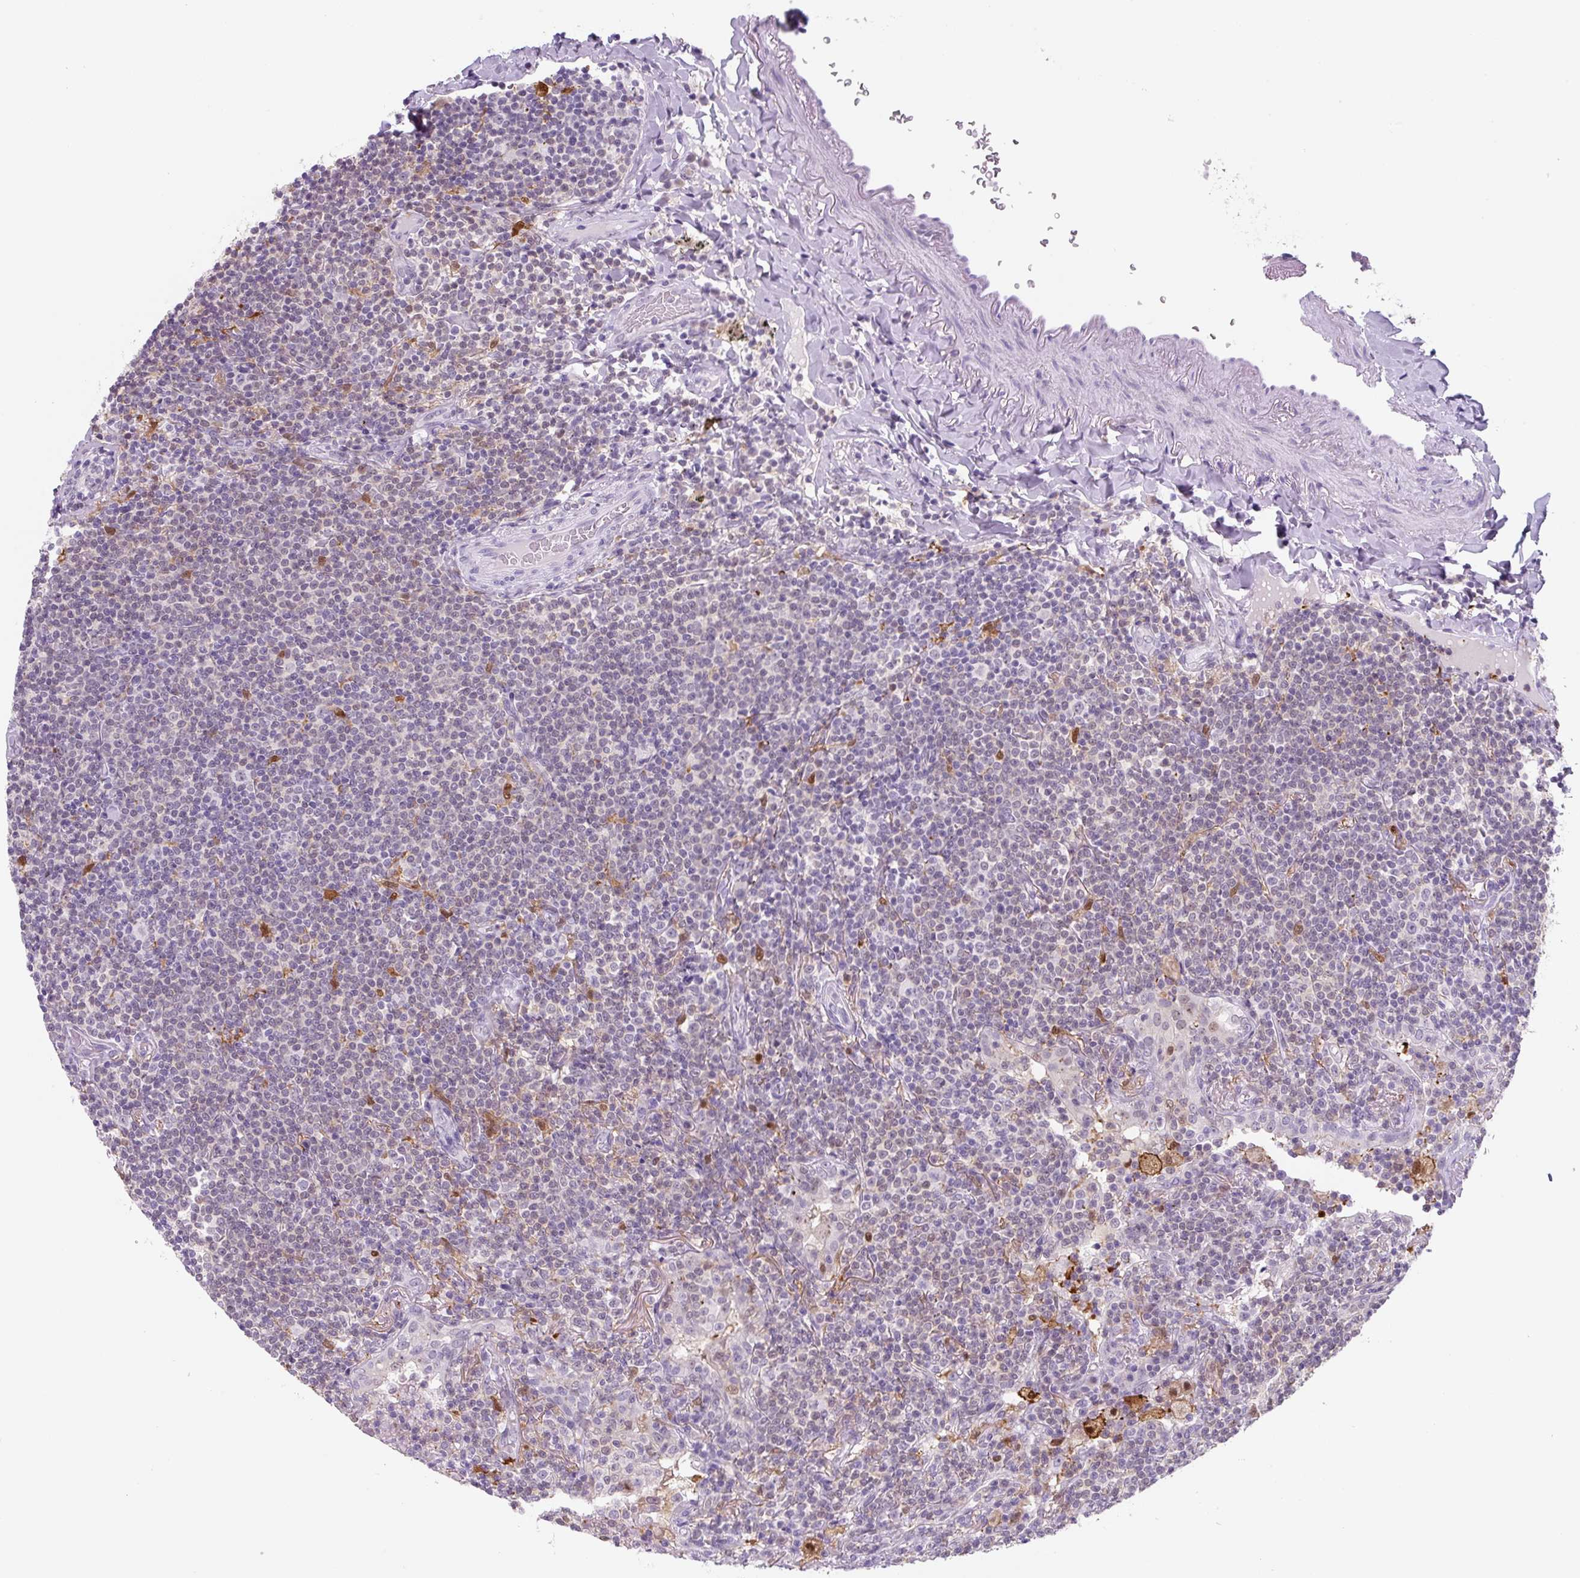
{"staining": {"intensity": "negative", "quantity": "none", "location": "none"}, "tissue": "lymphoma", "cell_type": "Tumor cells", "image_type": "cancer", "snomed": [{"axis": "morphology", "description": "Malignant lymphoma, non-Hodgkin's type, Low grade"}, {"axis": "topography", "description": "Lung"}], "caption": "Human lymphoma stained for a protein using IHC displays no expression in tumor cells.", "gene": "TNFRSF8", "patient": {"sex": "female", "age": 71}}